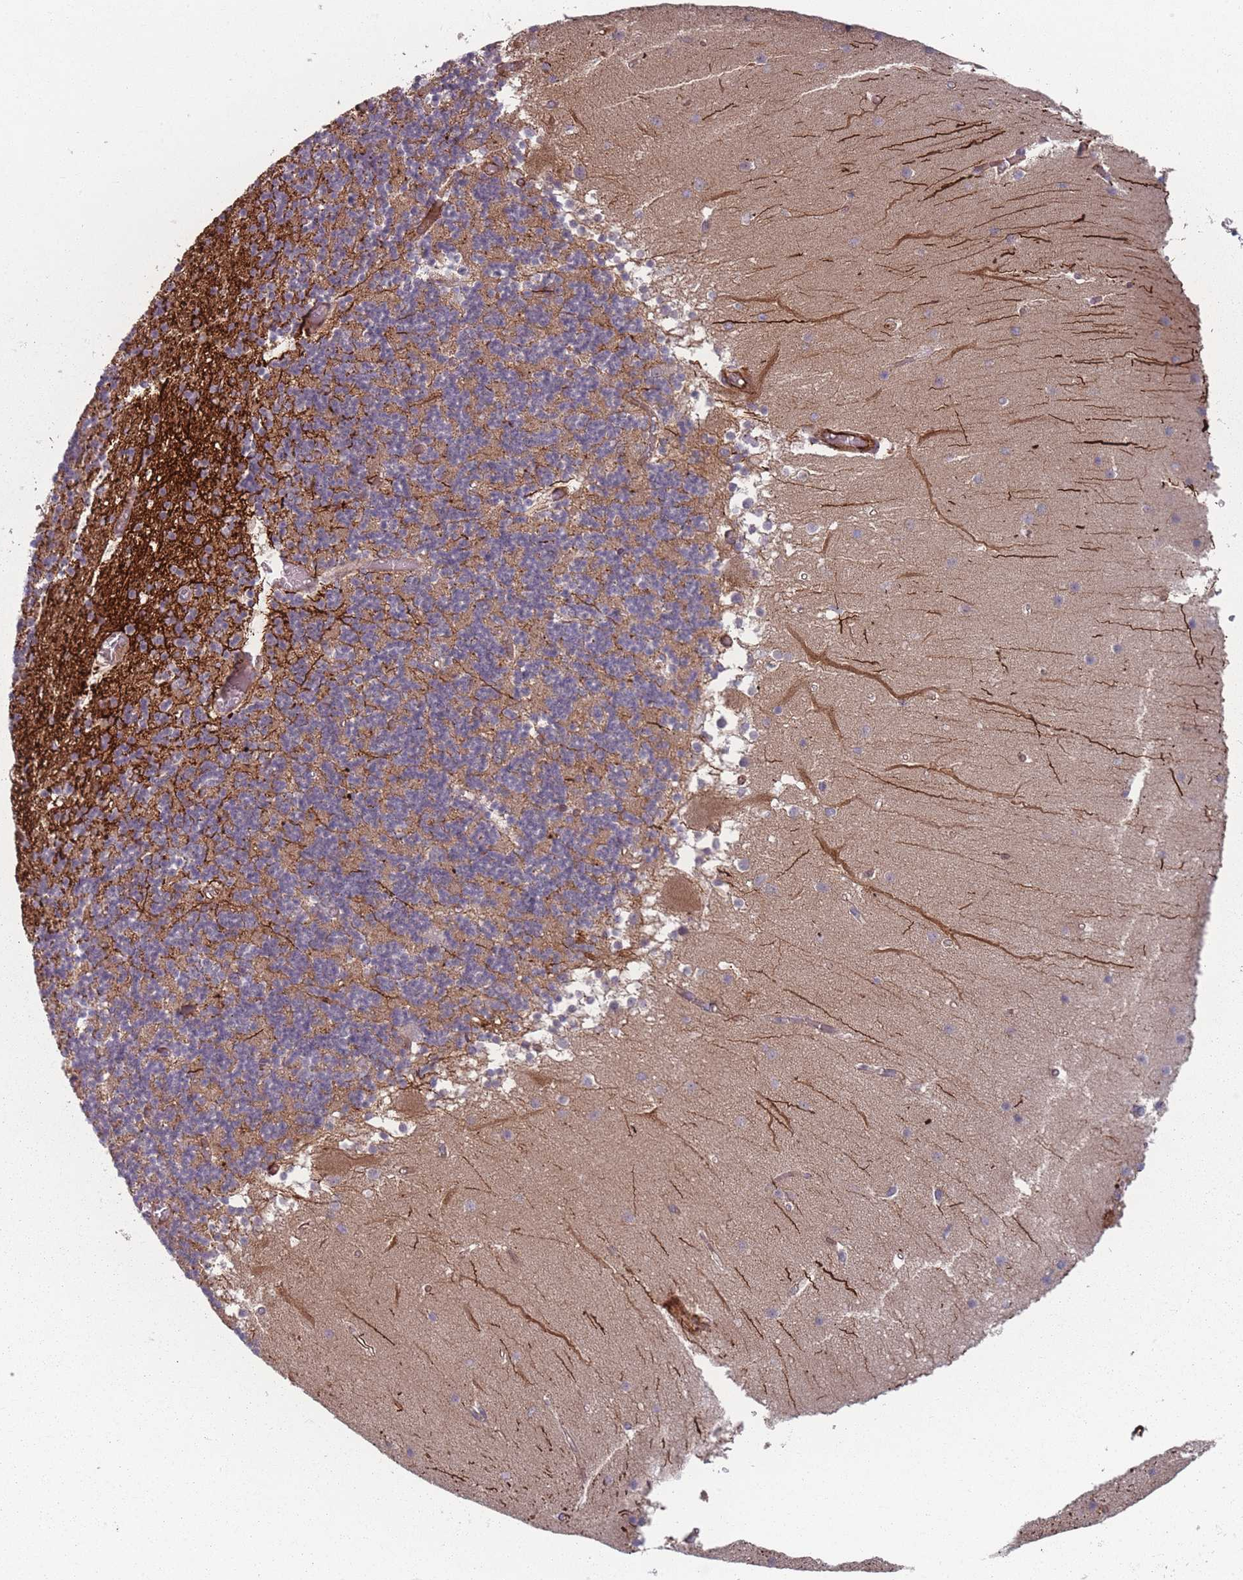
{"staining": {"intensity": "weak", "quantity": "25%-75%", "location": "cytoplasmic/membranous"}, "tissue": "cerebellum", "cell_type": "Cells in granular layer", "image_type": "normal", "snomed": [{"axis": "morphology", "description": "Normal tissue, NOS"}, {"axis": "topography", "description": "Cerebellum"}], "caption": "The histopathology image demonstrates a brown stain indicating the presence of a protein in the cytoplasmic/membranous of cells in granular layer in cerebellum.", "gene": "EEF1AKMT2", "patient": {"sex": "female", "age": 28}}